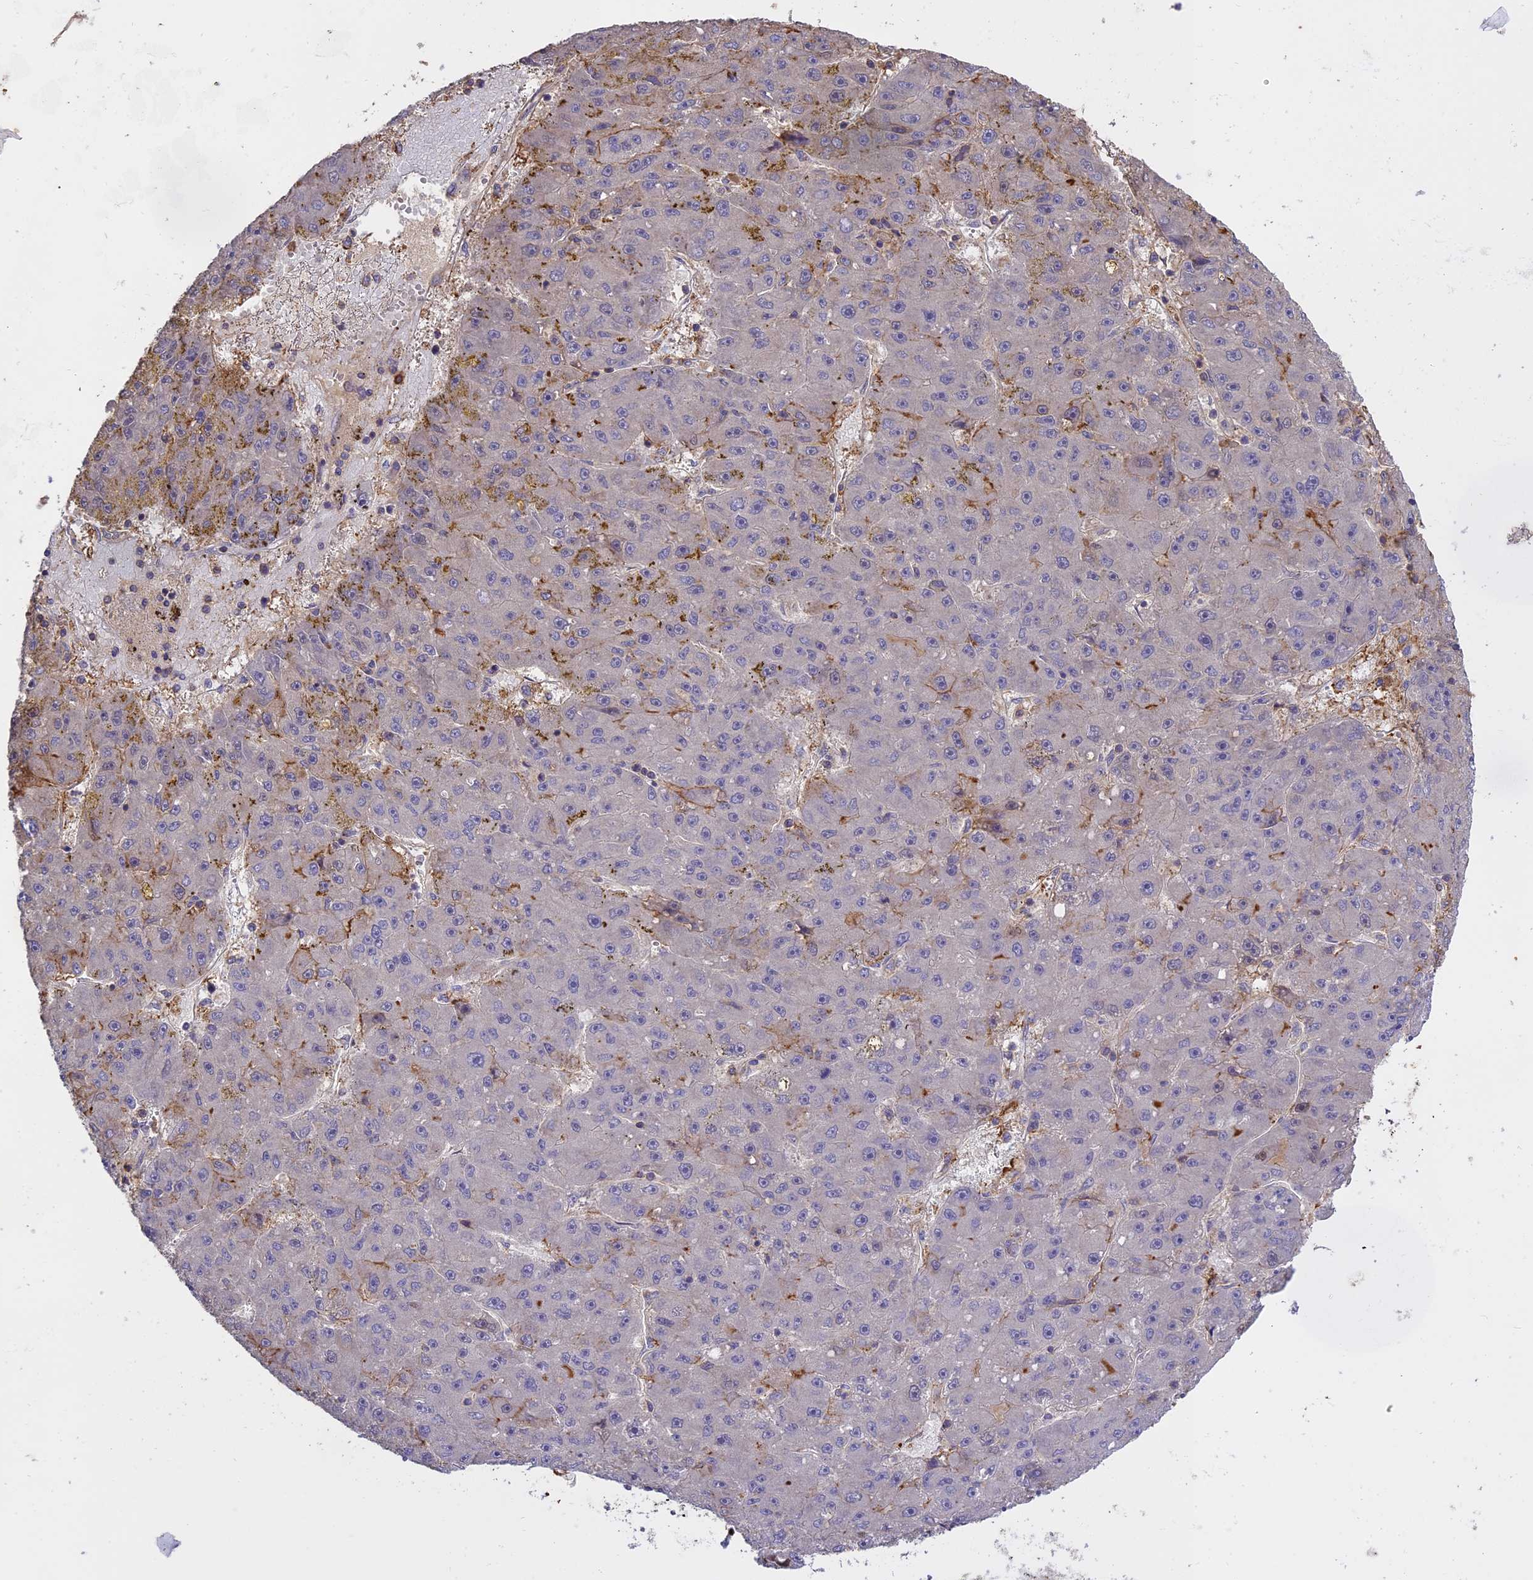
{"staining": {"intensity": "negative", "quantity": "none", "location": "none"}, "tissue": "liver cancer", "cell_type": "Tumor cells", "image_type": "cancer", "snomed": [{"axis": "morphology", "description": "Carcinoma, Hepatocellular, NOS"}, {"axis": "topography", "description": "Liver"}], "caption": "An image of hepatocellular carcinoma (liver) stained for a protein exhibits no brown staining in tumor cells.", "gene": "CFAP119", "patient": {"sex": "male", "age": 67}}